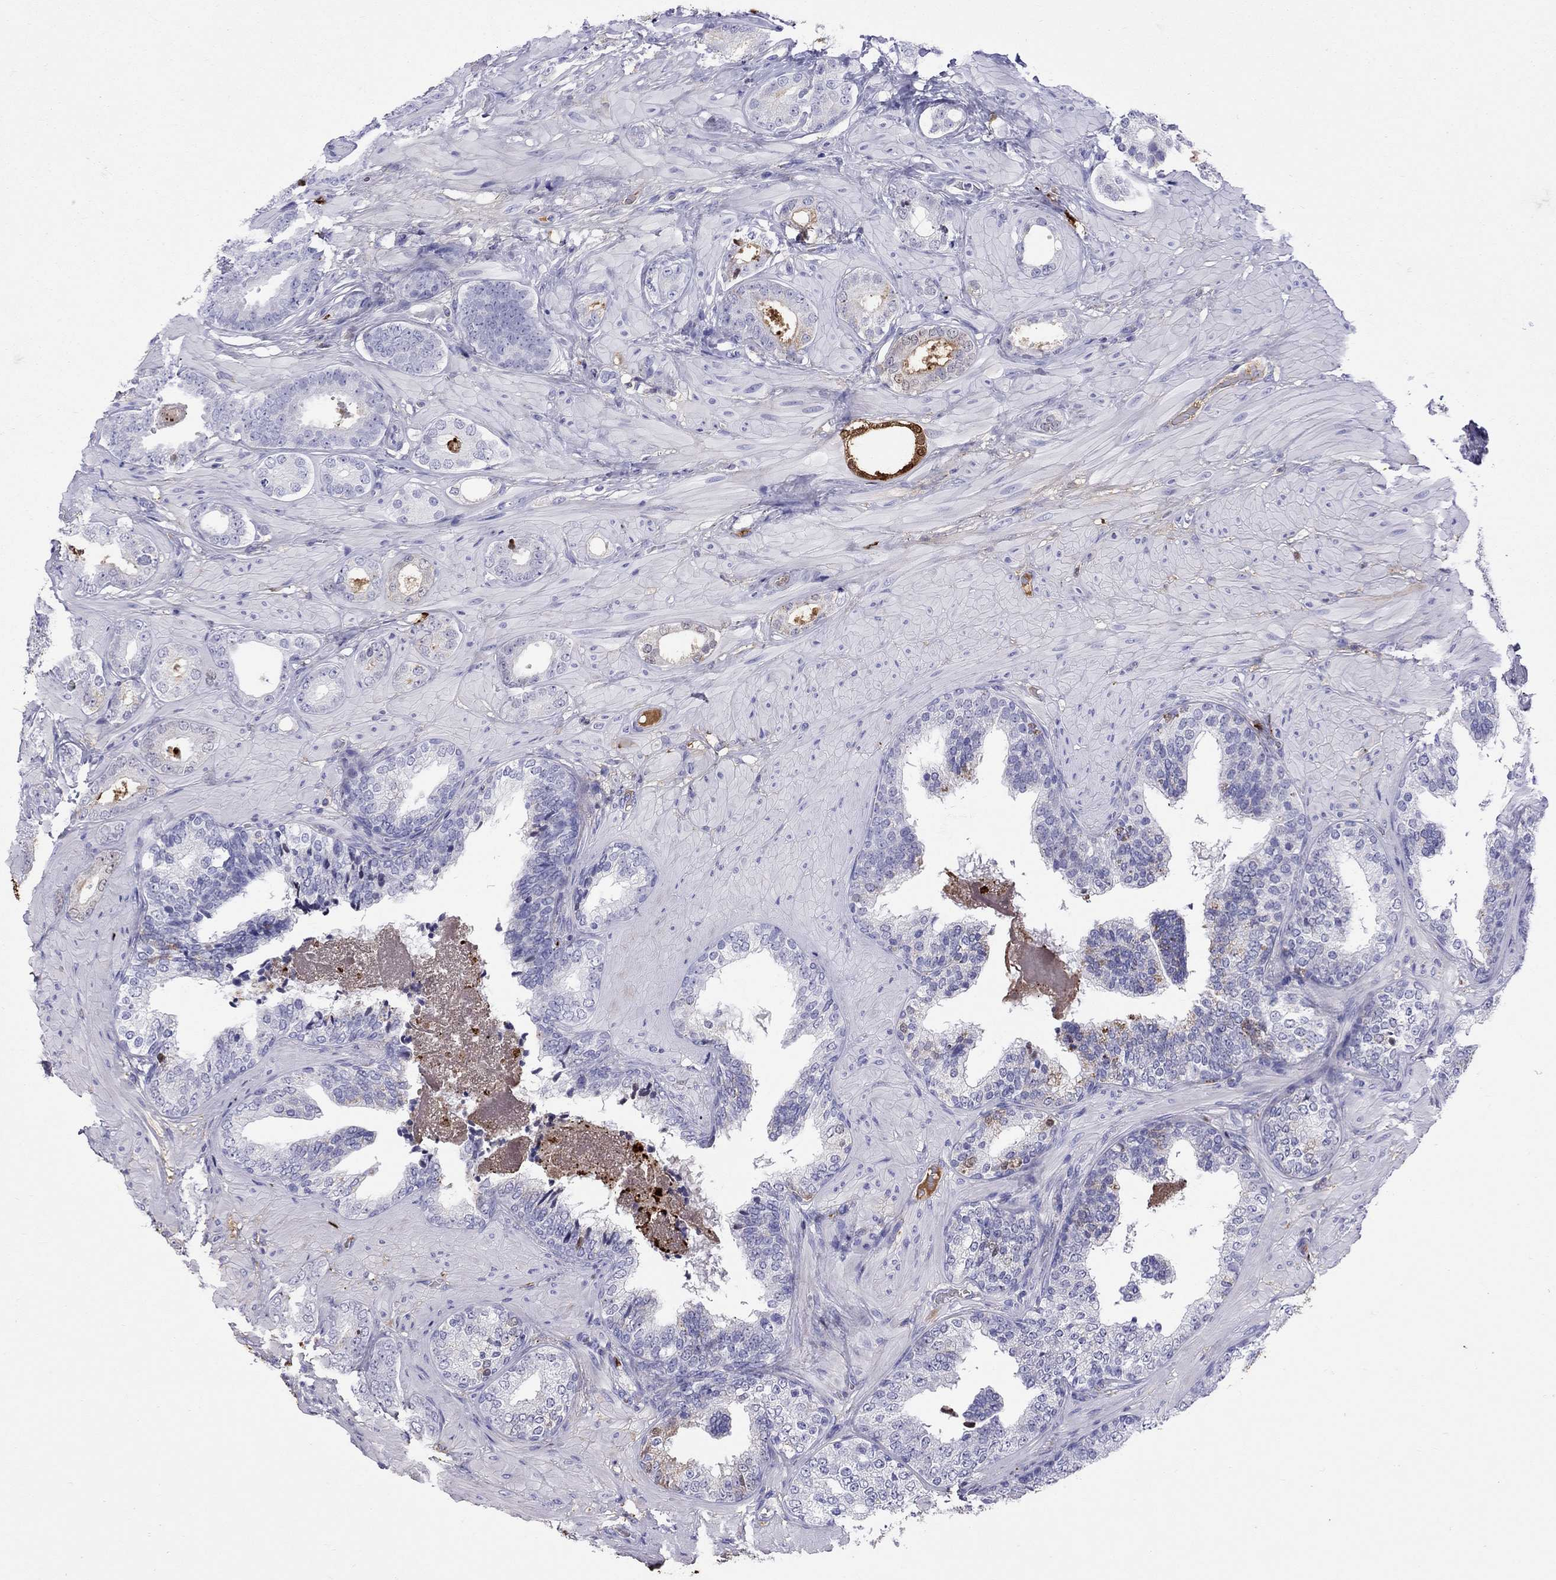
{"staining": {"intensity": "negative", "quantity": "none", "location": "none"}, "tissue": "prostate cancer", "cell_type": "Tumor cells", "image_type": "cancer", "snomed": [{"axis": "morphology", "description": "Adenocarcinoma, Low grade"}, {"axis": "topography", "description": "Prostate"}], "caption": "An immunohistochemistry photomicrograph of low-grade adenocarcinoma (prostate) is shown. There is no staining in tumor cells of low-grade adenocarcinoma (prostate).", "gene": "SERPINA3", "patient": {"sex": "male", "age": 60}}